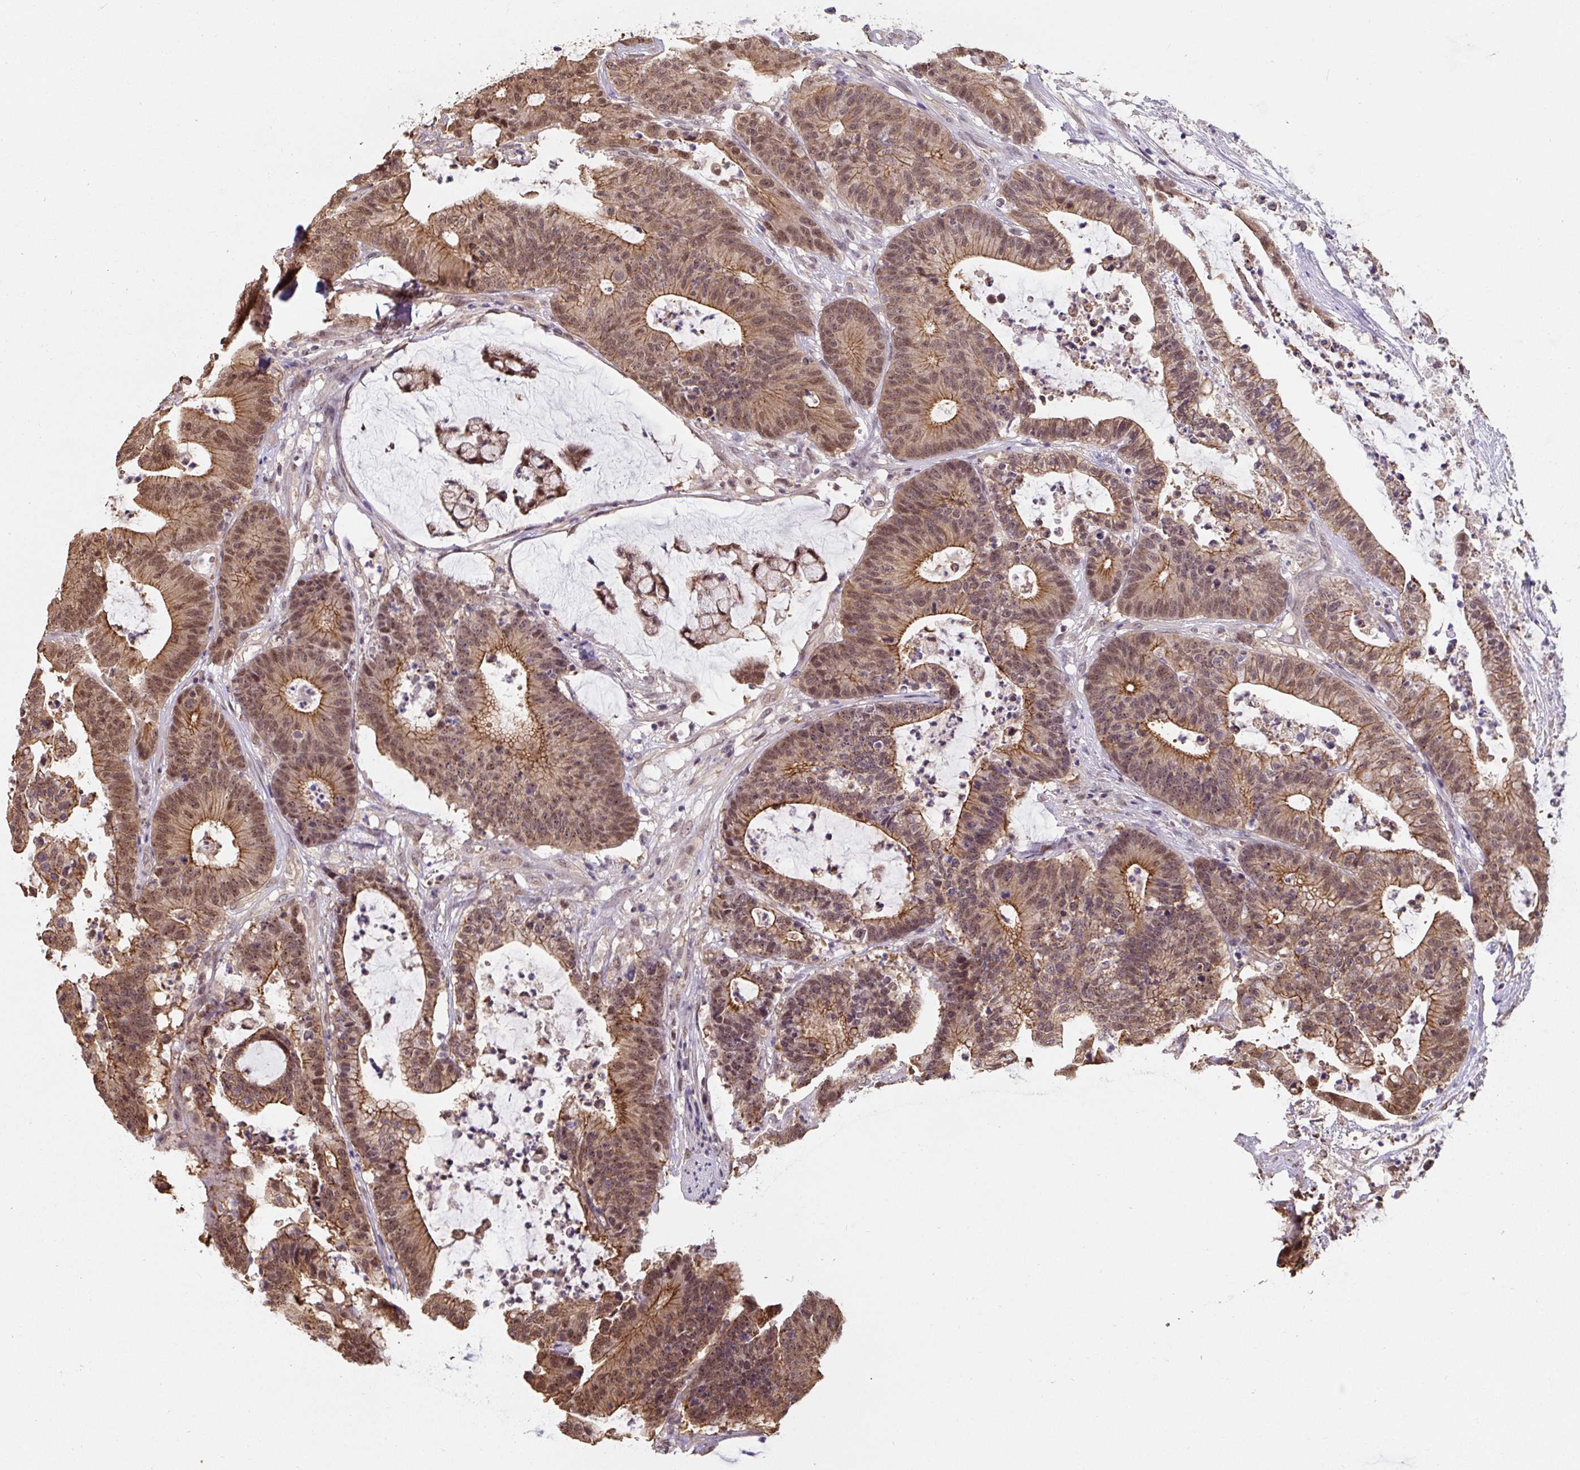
{"staining": {"intensity": "moderate", "quantity": ">75%", "location": "cytoplasmic/membranous,nuclear"}, "tissue": "colorectal cancer", "cell_type": "Tumor cells", "image_type": "cancer", "snomed": [{"axis": "morphology", "description": "Adenocarcinoma, NOS"}, {"axis": "topography", "description": "Colon"}], "caption": "Immunohistochemistry (IHC) histopathology image of neoplastic tissue: human adenocarcinoma (colorectal) stained using immunohistochemistry (IHC) displays medium levels of moderate protein expression localized specifically in the cytoplasmic/membranous and nuclear of tumor cells, appearing as a cytoplasmic/membranous and nuclear brown color.", "gene": "ST13", "patient": {"sex": "female", "age": 84}}